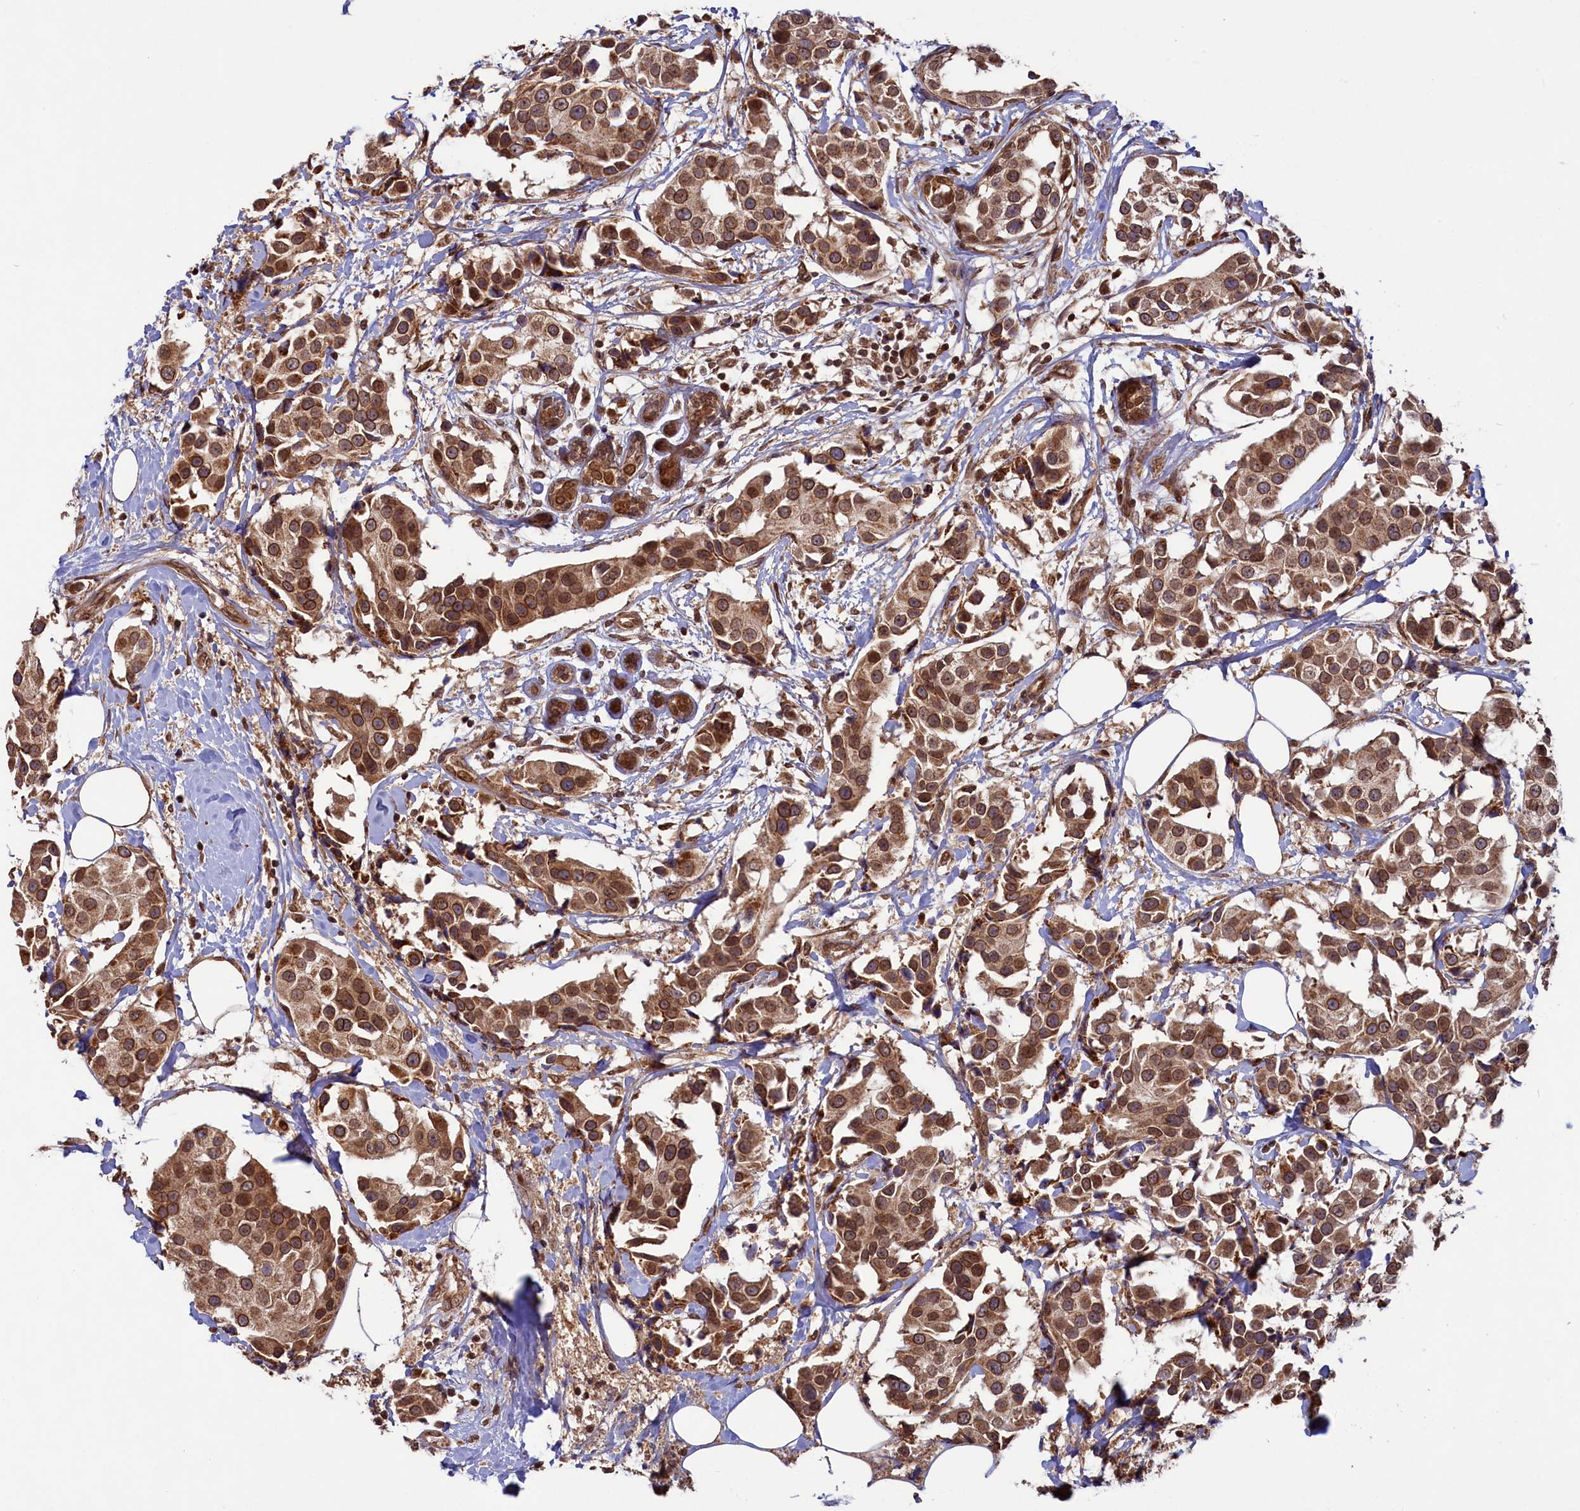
{"staining": {"intensity": "moderate", "quantity": ">75%", "location": "cytoplasmic/membranous,nuclear"}, "tissue": "breast cancer", "cell_type": "Tumor cells", "image_type": "cancer", "snomed": [{"axis": "morphology", "description": "Normal tissue, NOS"}, {"axis": "morphology", "description": "Duct carcinoma"}, {"axis": "topography", "description": "Breast"}], "caption": "Approximately >75% of tumor cells in breast intraductal carcinoma demonstrate moderate cytoplasmic/membranous and nuclear protein expression as visualized by brown immunohistochemical staining.", "gene": "NAE1", "patient": {"sex": "female", "age": 39}}